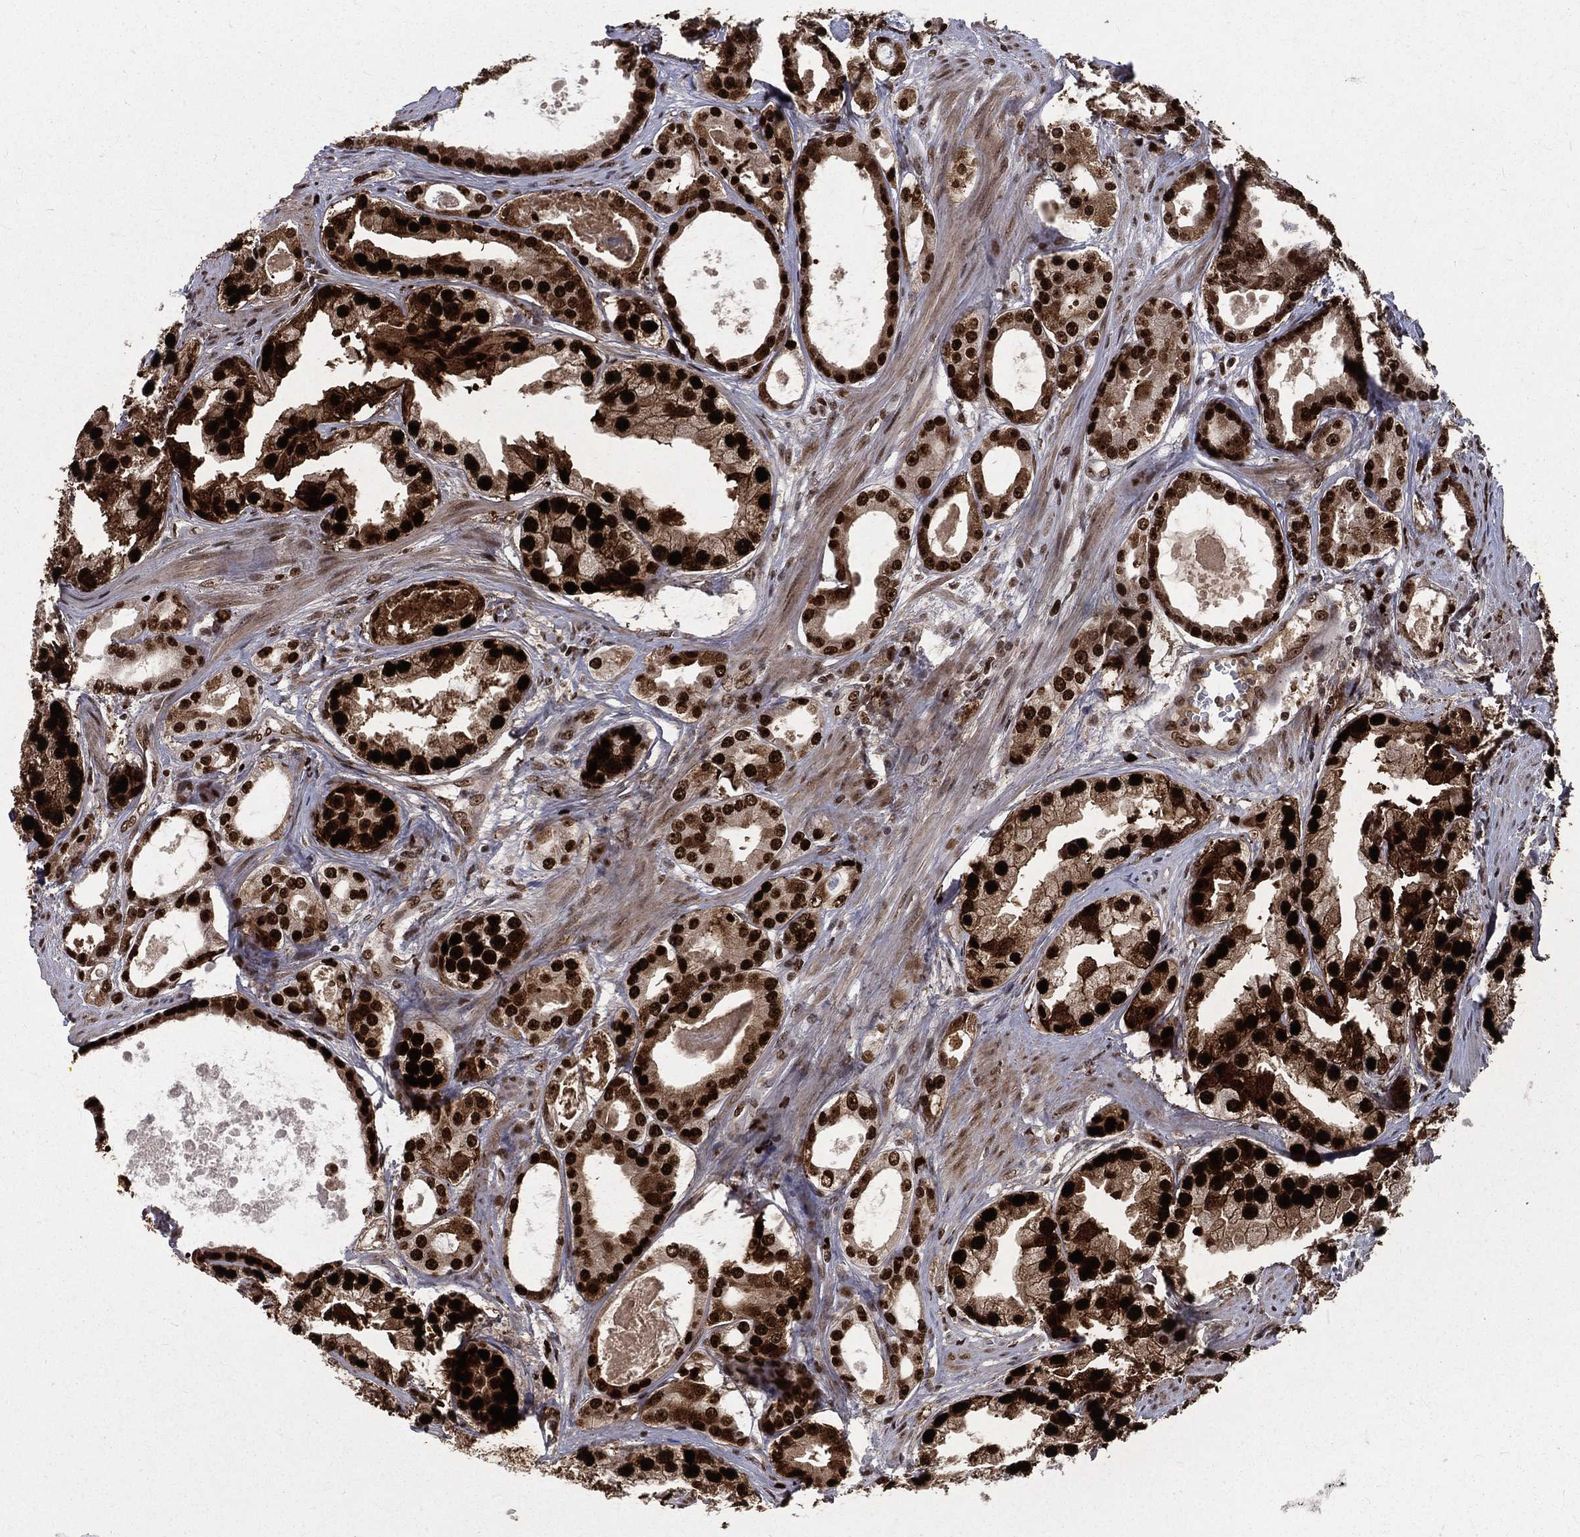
{"staining": {"intensity": "strong", "quantity": ">75%", "location": "nuclear"}, "tissue": "prostate cancer", "cell_type": "Tumor cells", "image_type": "cancer", "snomed": [{"axis": "morphology", "description": "Adenocarcinoma, NOS"}, {"axis": "topography", "description": "Prostate"}], "caption": "IHC micrograph of adenocarcinoma (prostate) stained for a protein (brown), which demonstrates high levels of strong nuclear expression in about >75% of tumor cells.", "gene": "POLB", "patient": {"sex": "male", "age": 61}}